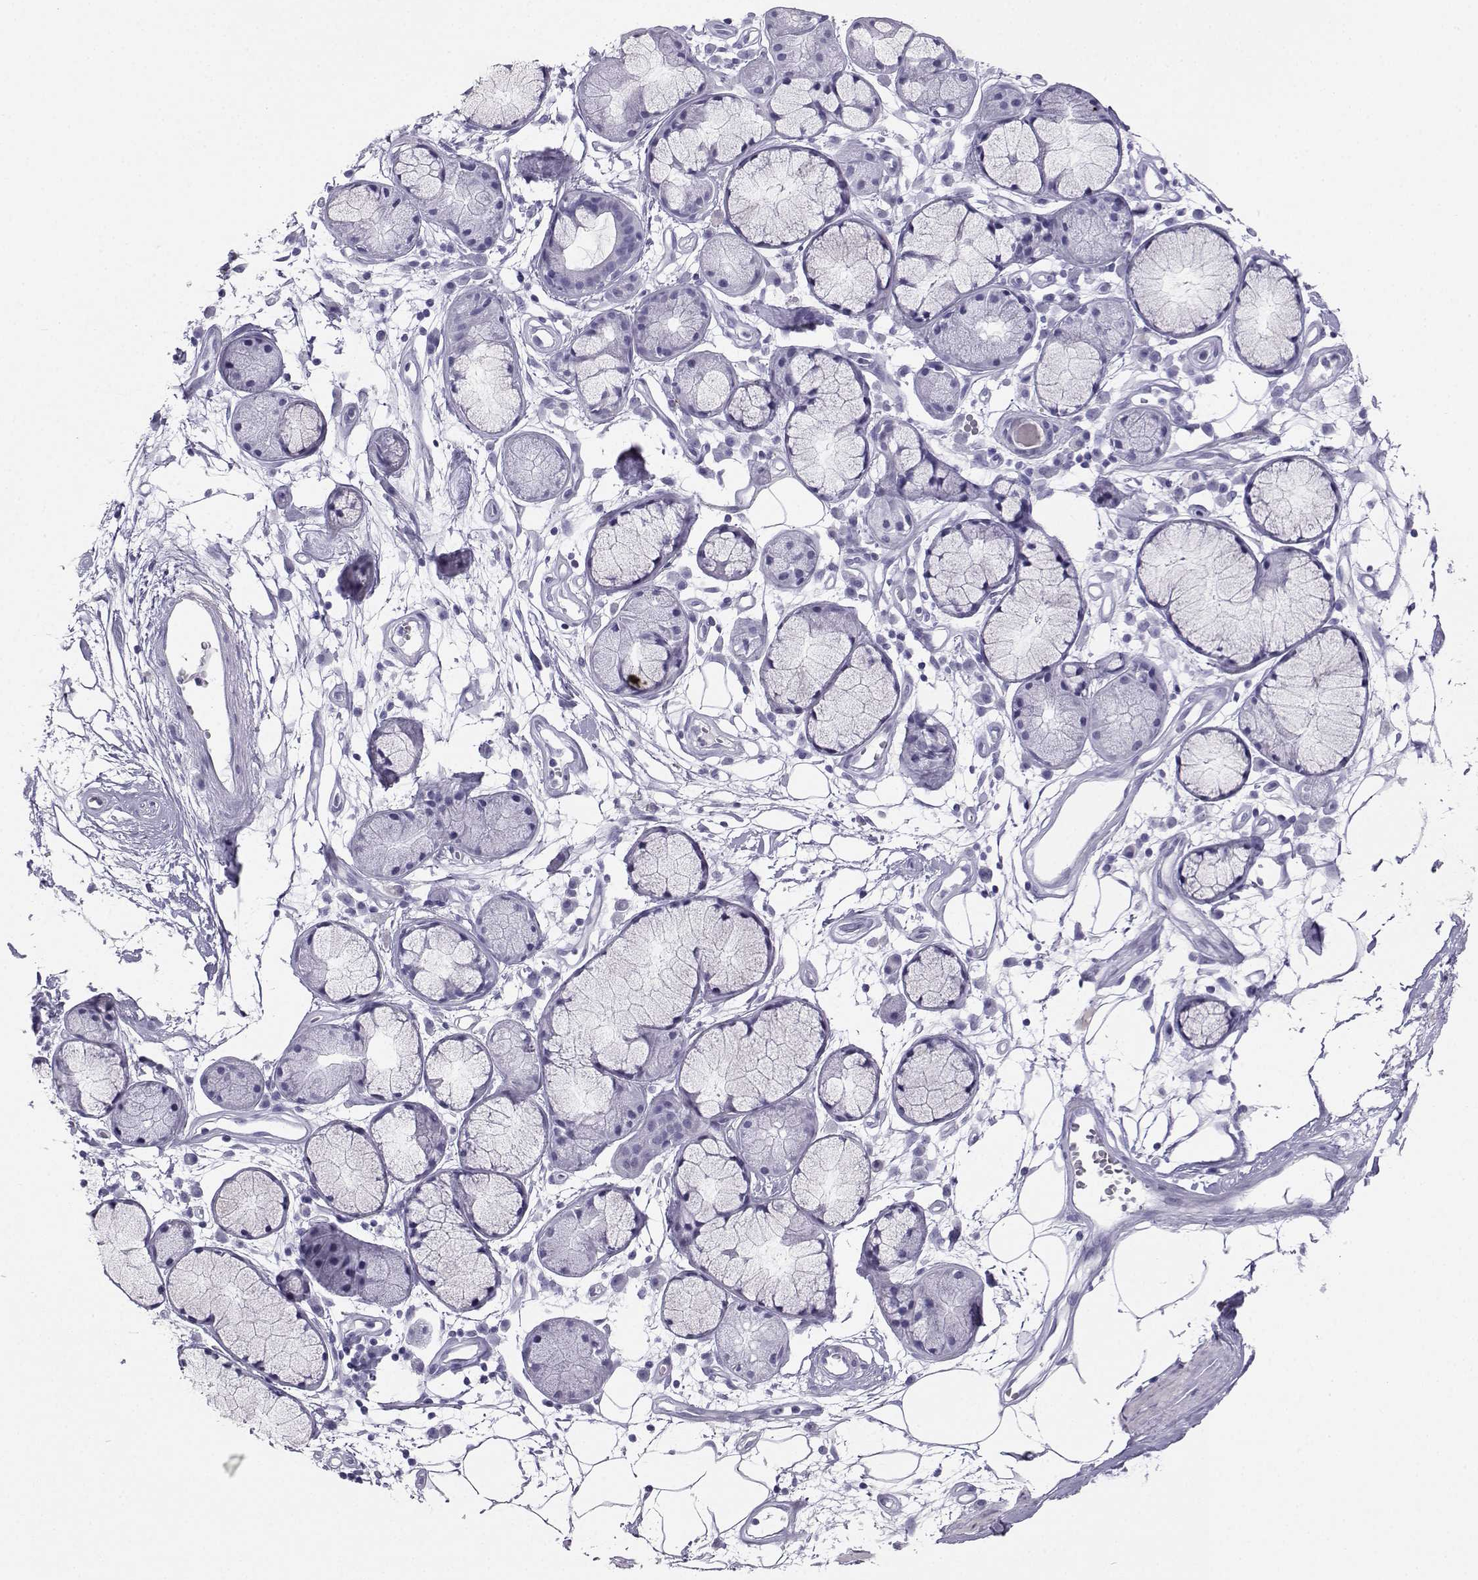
{"staining": {"intensity": "negative", "quantity": "none", "location": "none"}, "tissue": "adipose tissue", "cell_type": "Adipocytes", "image_type": "normal", "snomed": [{"axis": "morphology", "description": "Normal tissue, NOS"}, {"axis": "morphology", "description": "Squamous cell carcinoma, NOS"}, {"axis": "topography", "description": "Cartilage tissue"}, {"axis": "topography", "description": "Lung"}], "caption": "Adipose tissue was stained to show a protein in brown. There is no significant staining in adipocytes. (DAB immunohistochemistry, high magnification).", "gene": "SST", "patient": {"sex": "male", "age": 66}}